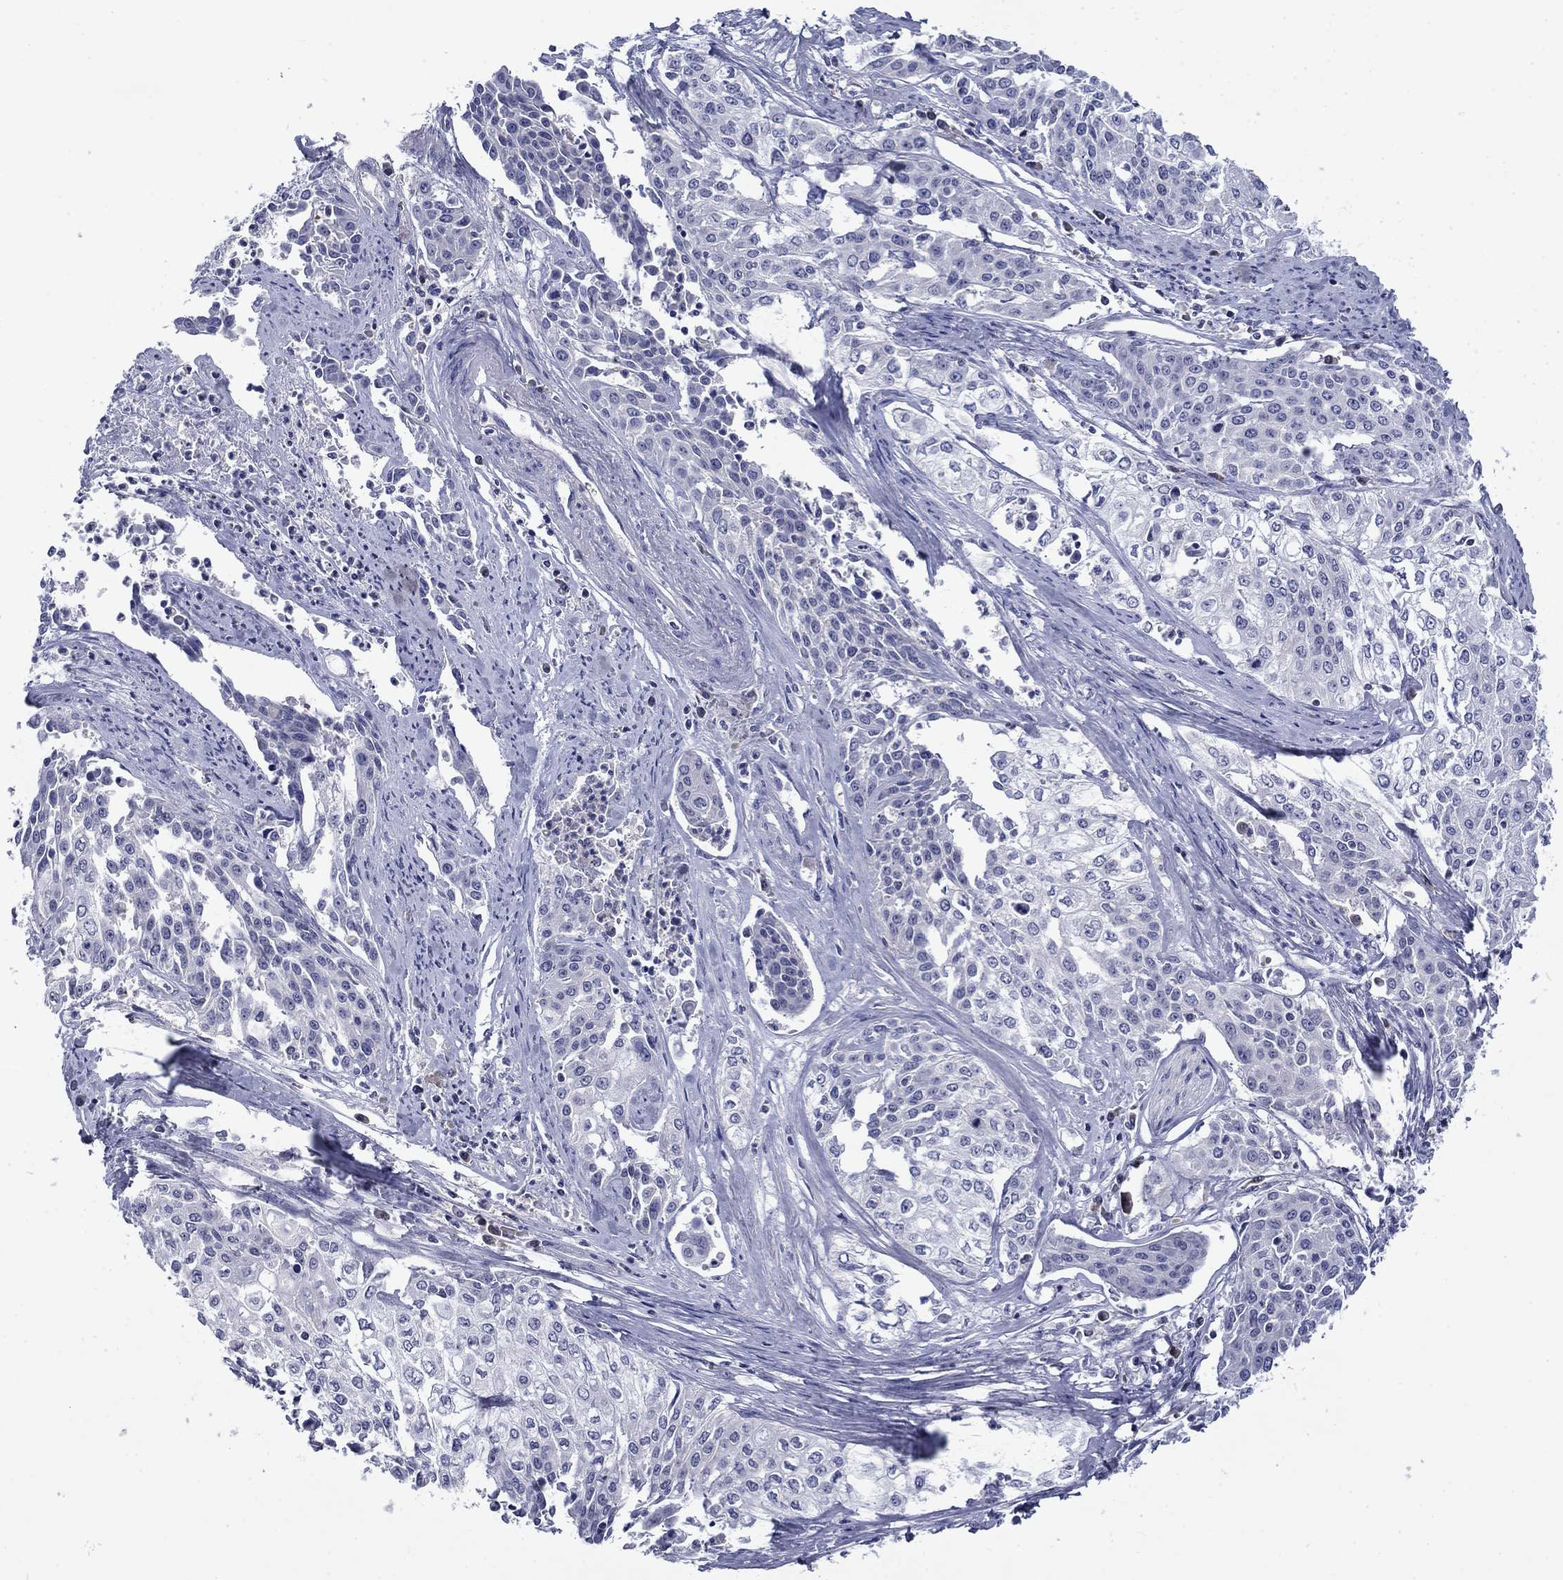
{"staining": {"intensity": "negative", "quantity": "none", "location": "none"}, "tissue": "cervical cancer", "cell_type": "Tumor cells", "image_type": "cancer", "snomed": [{"axis": "morphology", "description": "Squamous cell carcinoma, NOS"}, {"axis": "topography", "description": "Cervix"}], "caption": "Tumor cells are negative for protein expression in human cervical squamous cell carcinoma.", "gene": "POU2F2", "patient": {"sex": "female", "age": 39}}